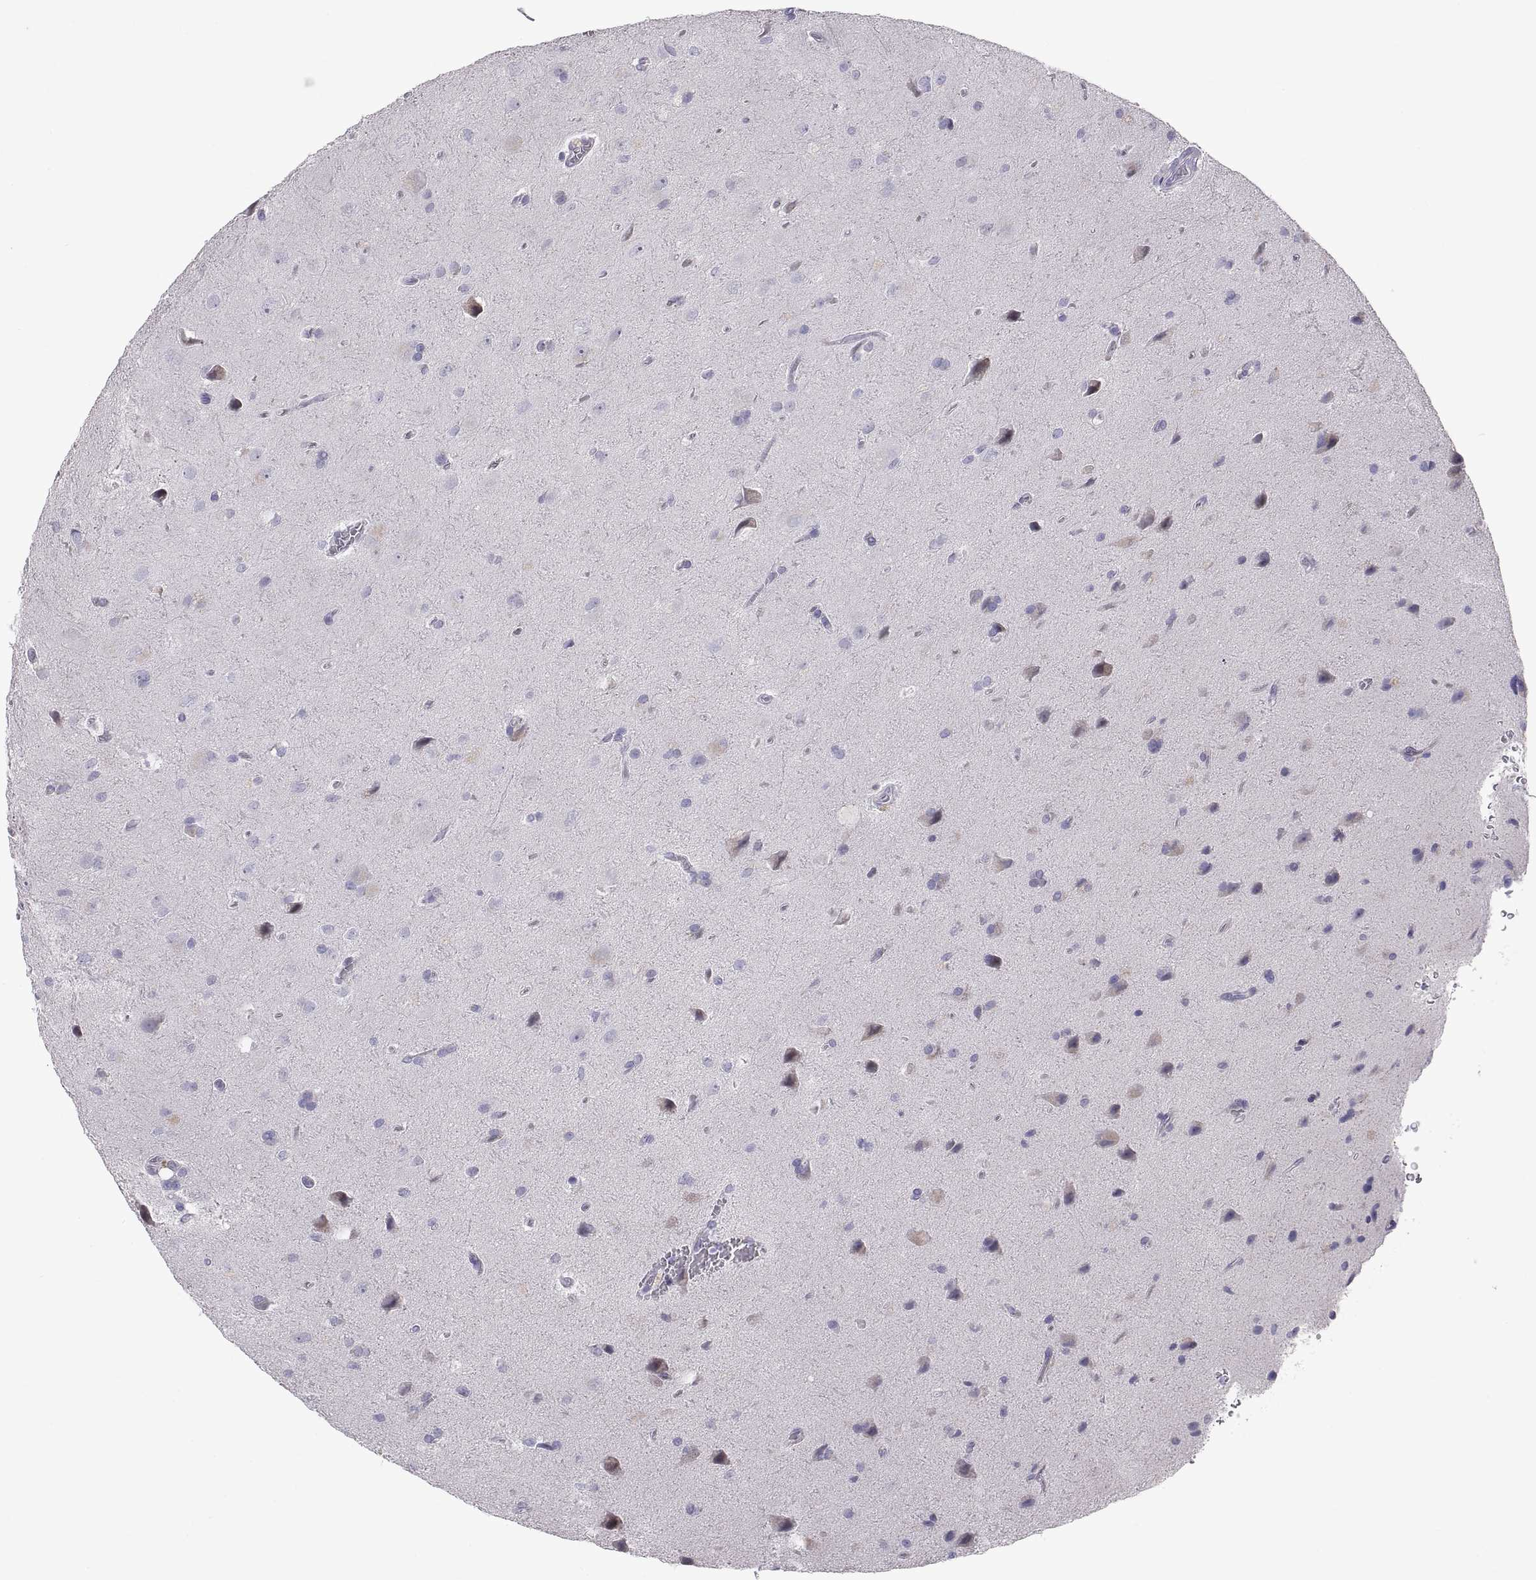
{"staining": {"intensity": "negative", "quantity": "none", "location": "none"}, "tissue": "glioma", "cell_type": "Tumor cells", "image_type": "cancer", "snomed": [{"axis": "morphology", "description": "Glioma, malignant, Low grade"}, {"axis": "topography", "description": "Brain"}], "caption": "A high-resolution micrograph shows IHC staining of malignant glioma (low-grade), which displays no significant expression in tumor cells.", "gene": "FAM170A", "patient": {"sex": "male", "age": 58}}